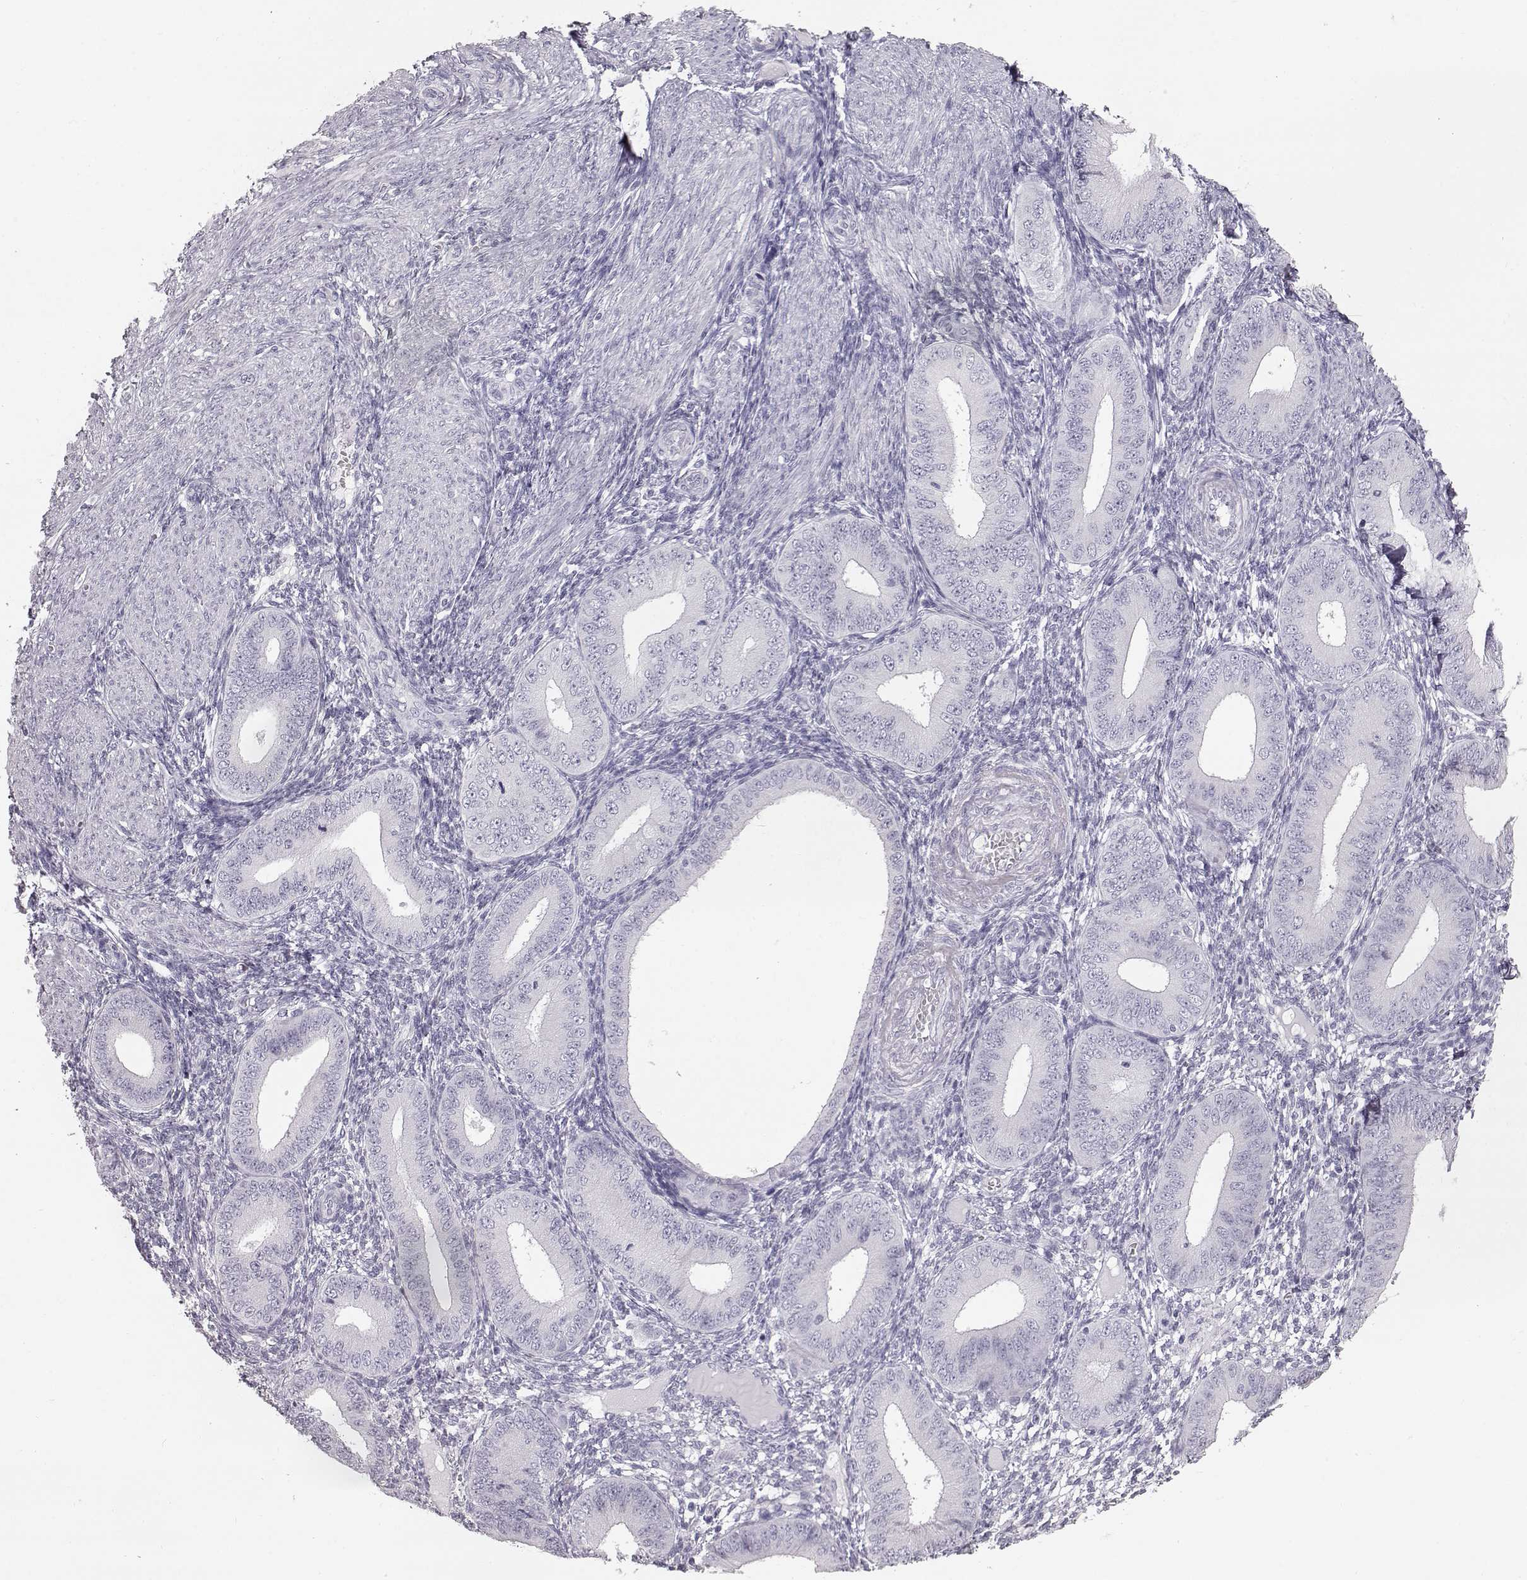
{"staining": {"intensity": "negative", "quantity": "none", "location": "none"}, "tissue": "endometrium", "cell_type": "Cells in endometrial stroma", "image_type": "normal", "snomed": [{"axis": "morphology", "description": "Normal tissue, NOS"}, {"axis": "topography", "description": "Endometrium"}], "caption": "Protein analysis of benign endometrium displays no significant staining in cells in endometrial stroma. (Stains: DAB IHC with hematoxylin counter stain, Microscopy: brightfield microscopy at high magnification).", "gene": "KRT31", "patient": {"sex": "female", "age": 39}}